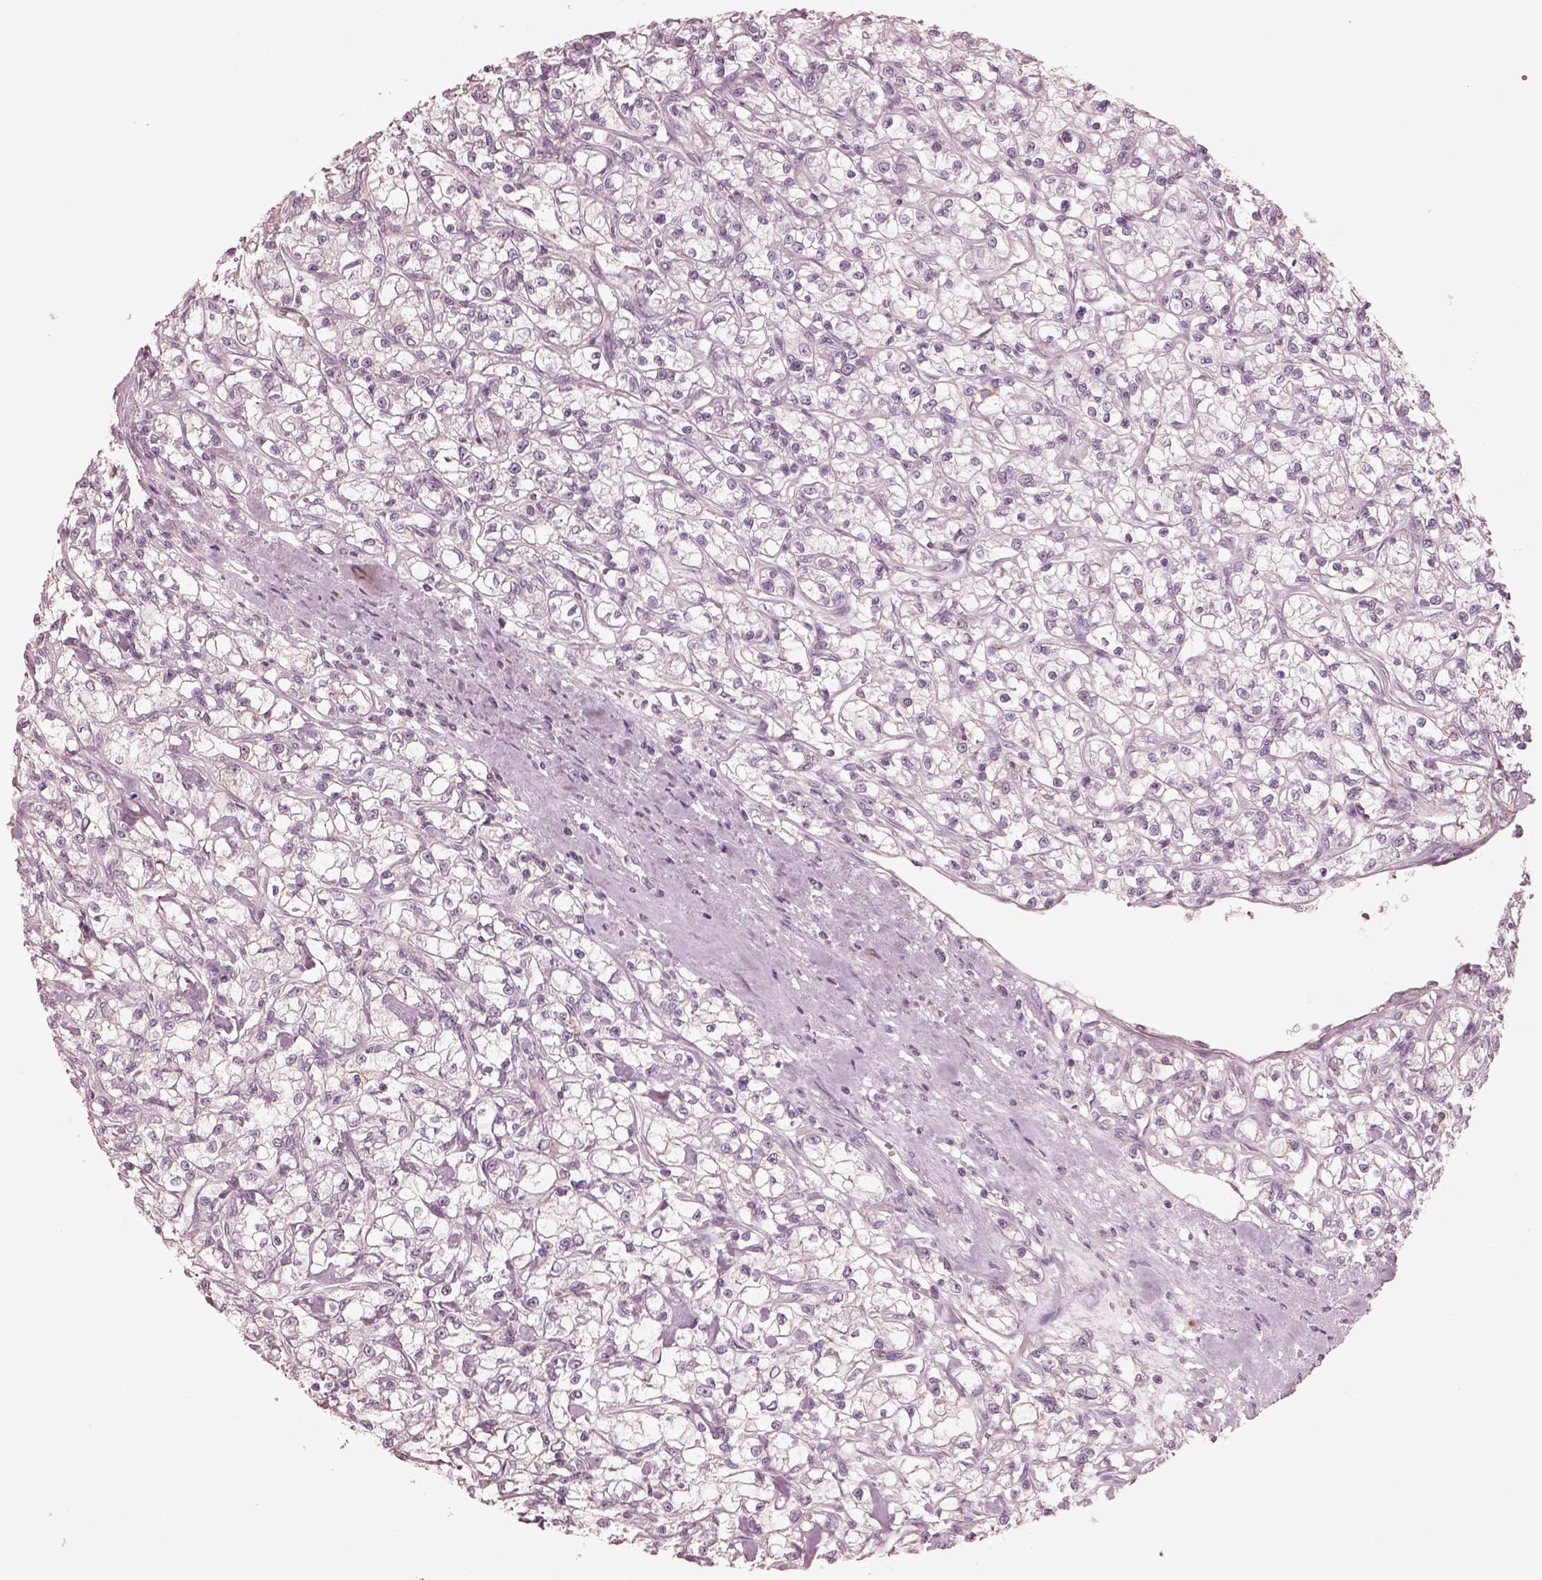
{"staining": {"intensity": "negative", "quantity": "none", "location": "none"}, "tissue": "renal cancer", "cell_type": "Tumor cells", "image_type": "cancer", "snomed": [{"axis": "morphology", "description": "Adenocarcinoma, NOS"}, {"axis": "topography", "description": "Kidney"}], "caption": "Tumor cells show no significant positivity in renal cancer. The staining is performed using DAB (3,3'-diaminobenzidine) brown chromogen with nuclei counter-stained in using hematoxylin.", "gene": "GPRIN1", "patient": {"sex": "female", "age": 59}}